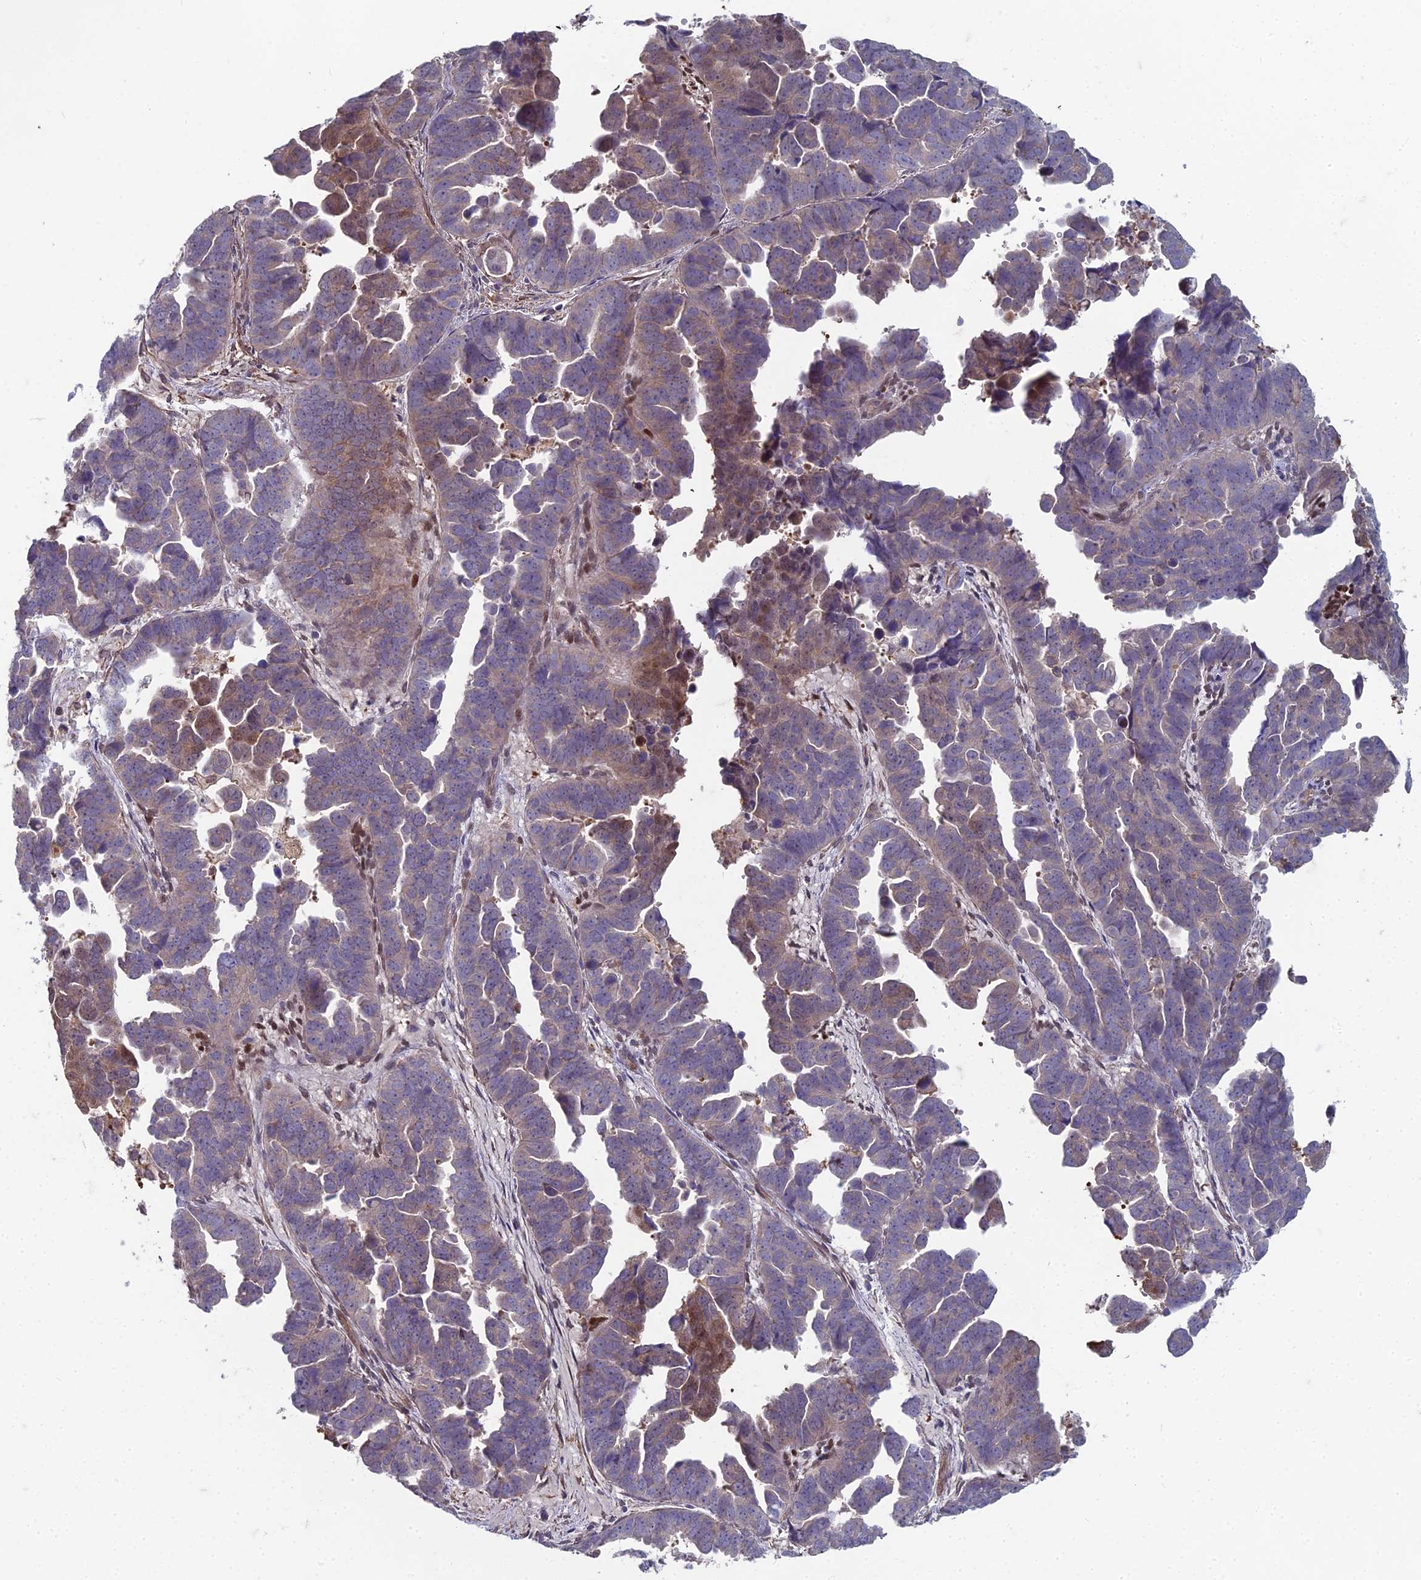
{"staining": {"intensity": "weak", "quantity": "25%-75%", "location": "cytoplasmic/membranous"}, "tissue": "endometrial cancer", "cell_type": "Tumor cells", "image_type": "cancer", "snomed": [{"axis": "morphology", "description": "Adenocarcinoma, NOS"}, {"axis": "topography", "description": "Endometrium"}], "caption": "Brown immunohistochemical staining in endometrial adenocarcinoma shows weak cytoplasmic/membranous staining in about 25%-75% of tumor cells. (Brightfield microscopy of DAB IHC at high magnification).", "gene": "ZNF626", "patient": {"sex": "female", "age": 75}}